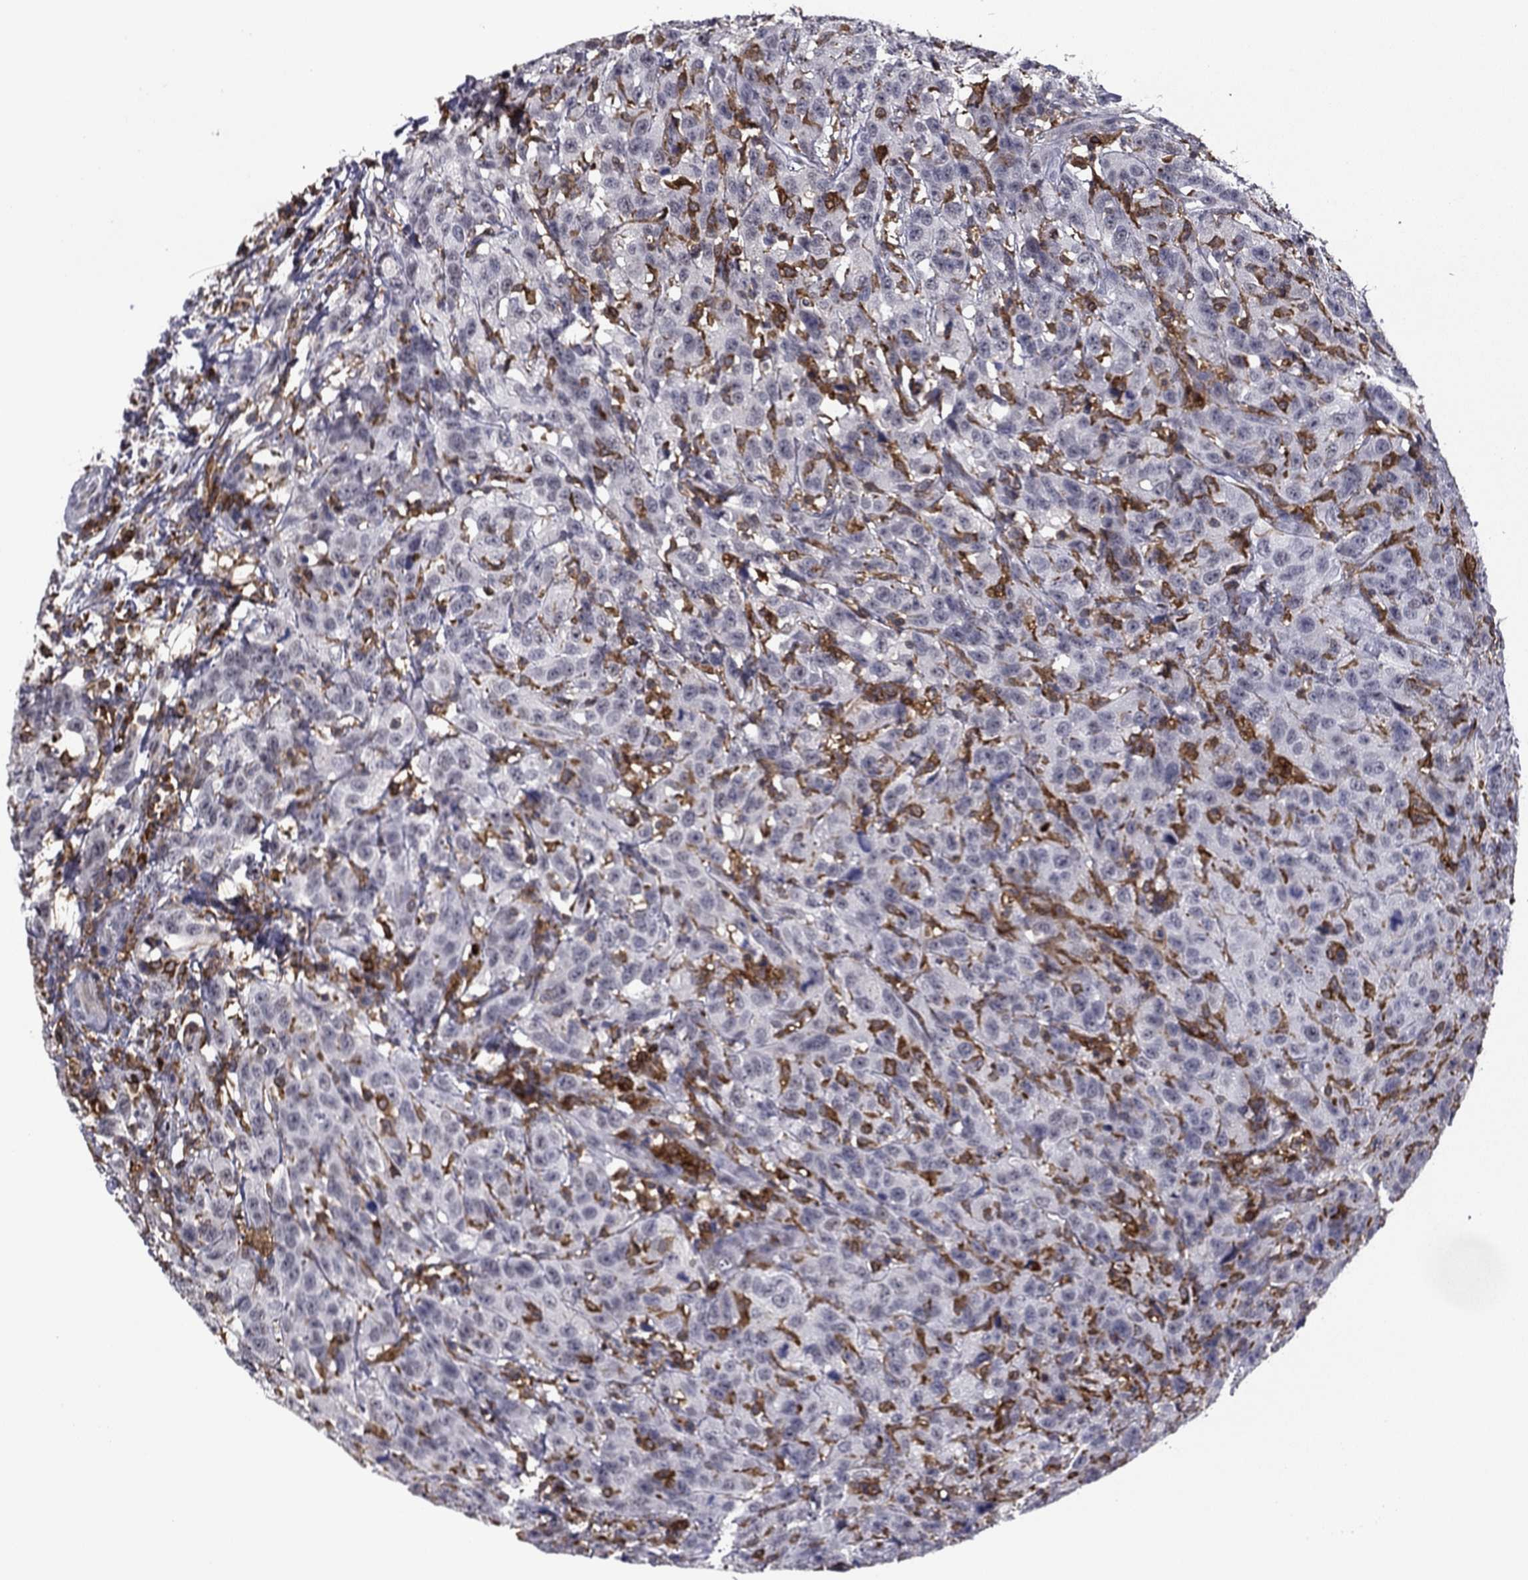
{"staining": {"intensity": "negative", "quantity": "none", "location": "none"}, "tissue": "urothelial cancer", "cell_type": "Tumor cells", "image_type": "cancer", "snomed": [{"axis": "morphology", "description": "Urothelial carcinoma, NOS"}, {"axis": "morphology", "description": "Urothelial carcinoma, High grade"}, {"axis": "topography", "description": "Urinary bladder"}], "caption": "Immunohistochemistry (IHC) photomicrograph of neoplastic tissue: urothelial cancer stained with DAB (3,3'-diaminobenzidine) exhibits no significant protein expression in tumor cells.", "gene": "PLCB2", "patient": {"sex": "female", "age": 73}}